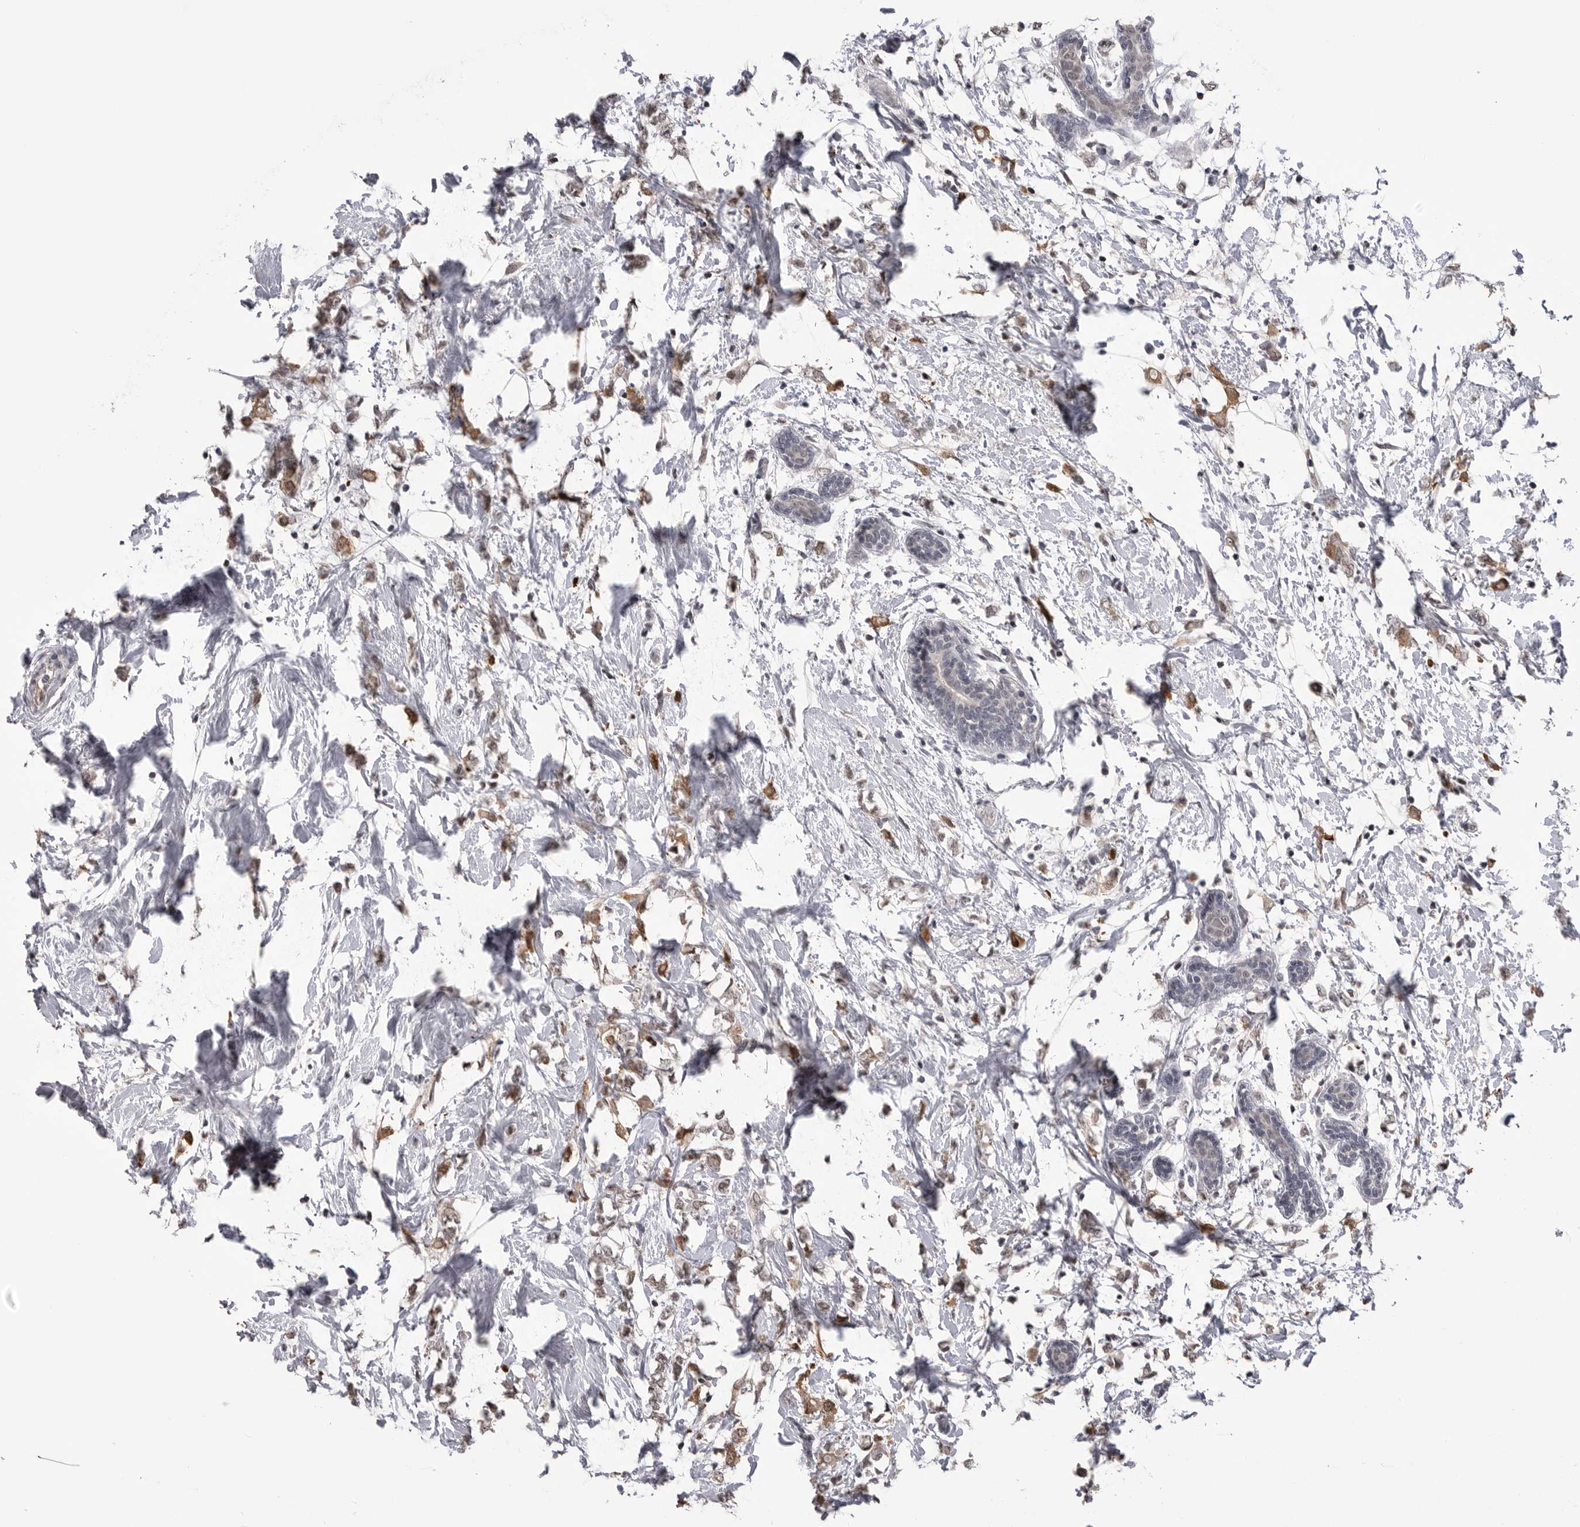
{"staining": {"intensity": "moderate", "quantity": ">75%", "location": "cytoplasmic/membranous,nuclear"}, "tissue": "breast cancer", "cell_type": "Tumor cells", "image_type": "cancer", "snomed": [{"axis": "morphology", "description": "Normal tissue, NOS"}, {"axis": "morphology", "description": "Lobular carcinoma"}, {"axis": "topography", "description": "Breast"}], "caption": "This is a micrograph of IHC staining of breast cancer (lobular carcinoma), which shows moderate expression in the cytoplasmic/membranous and nuclear of tumor cells.", "gene": "DLG2", "patient": {"sex": "female", "age": 47}}